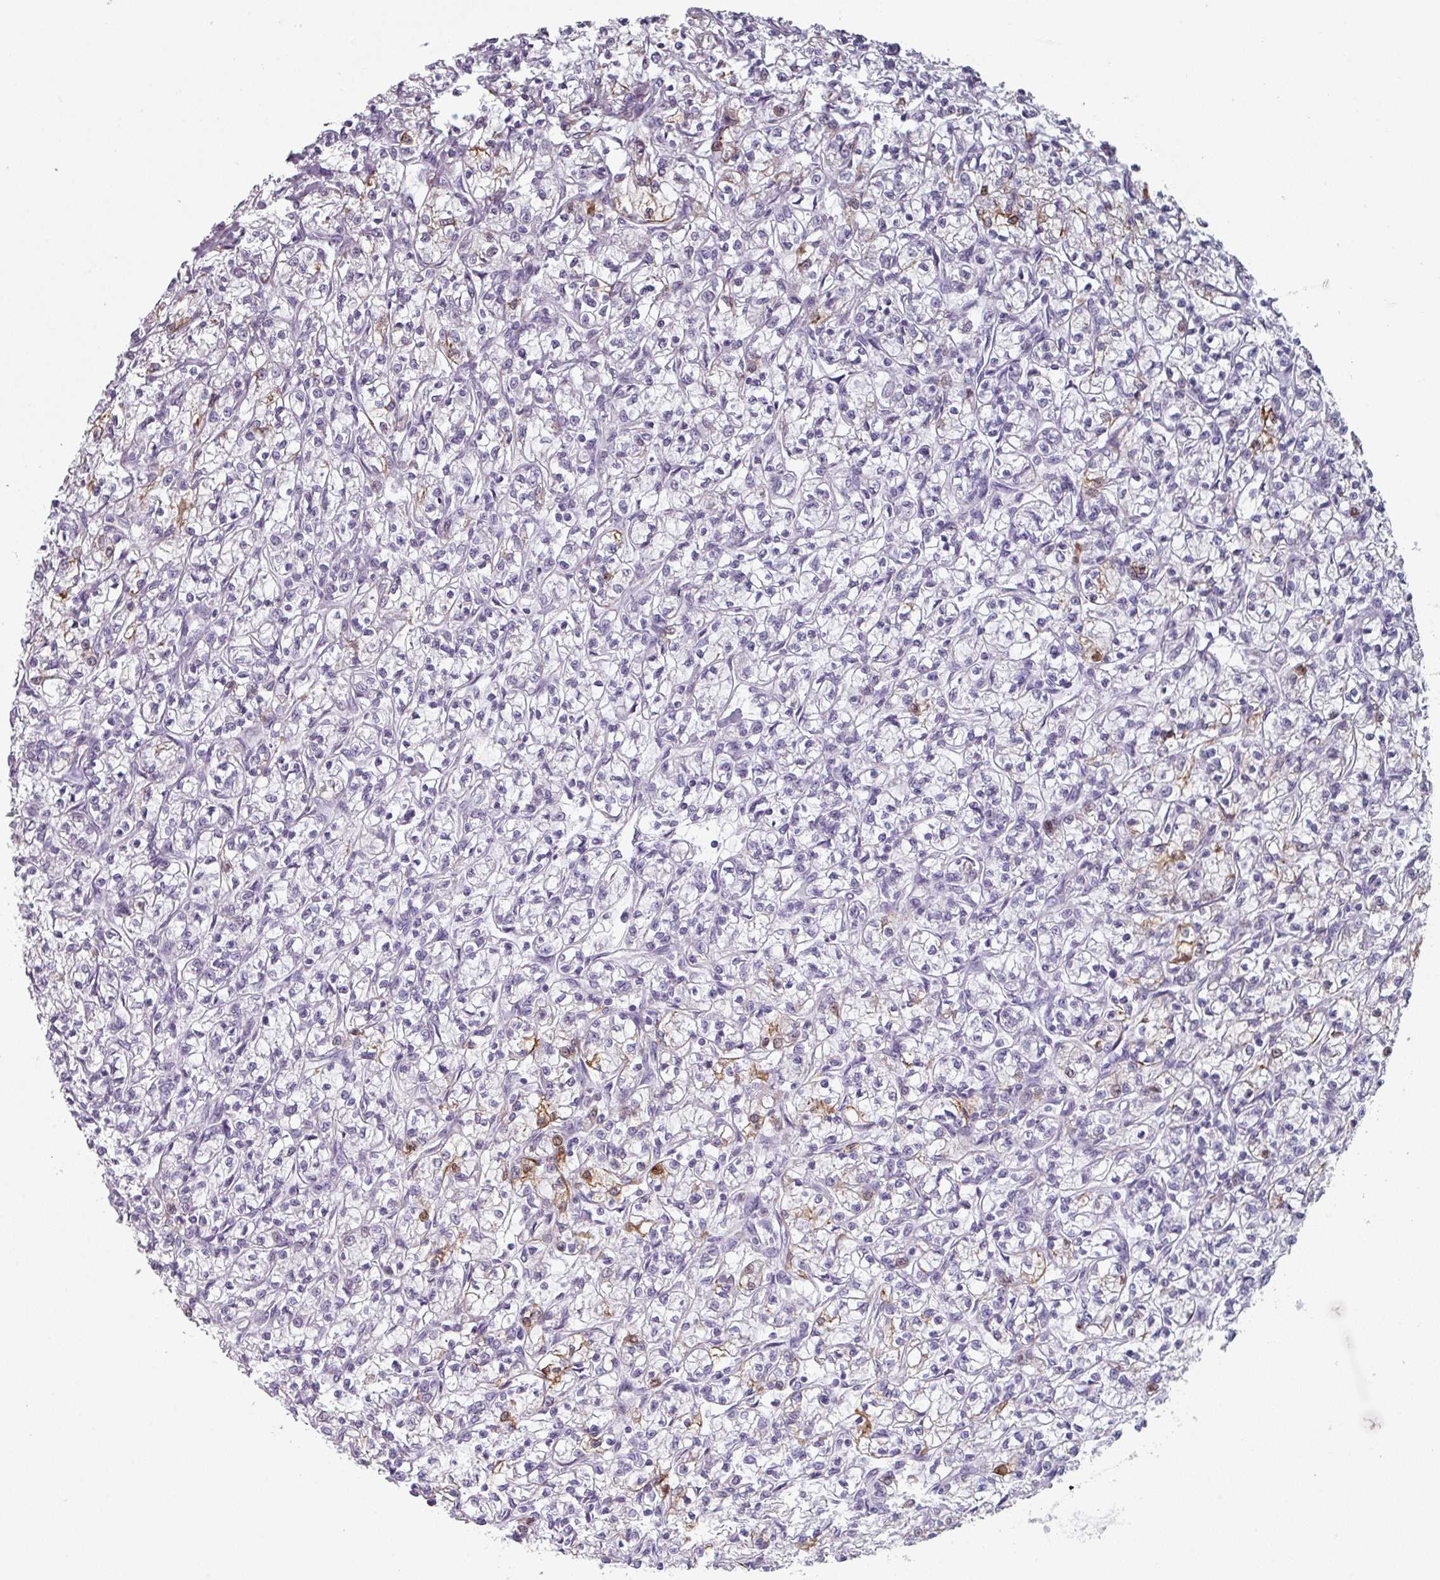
{"staining": {"intensity": "negative", "quantity": "none", "location": "none"}, "tissue": "renal cancer", "cell_type": "Tumor cells", "image_type": "cancer", "snomed": [{"axis": "morphology", "description": "Adenocarcinoma, NOS"}, {"axis": "topography", "description": "Kidney"}], "caption": "IHC of renal cancer (adenocarcinoma) demonstrates no staining in tumor cells.", "gene": "SLC35G2", "patient": {"sex": "female", "age": 59}}